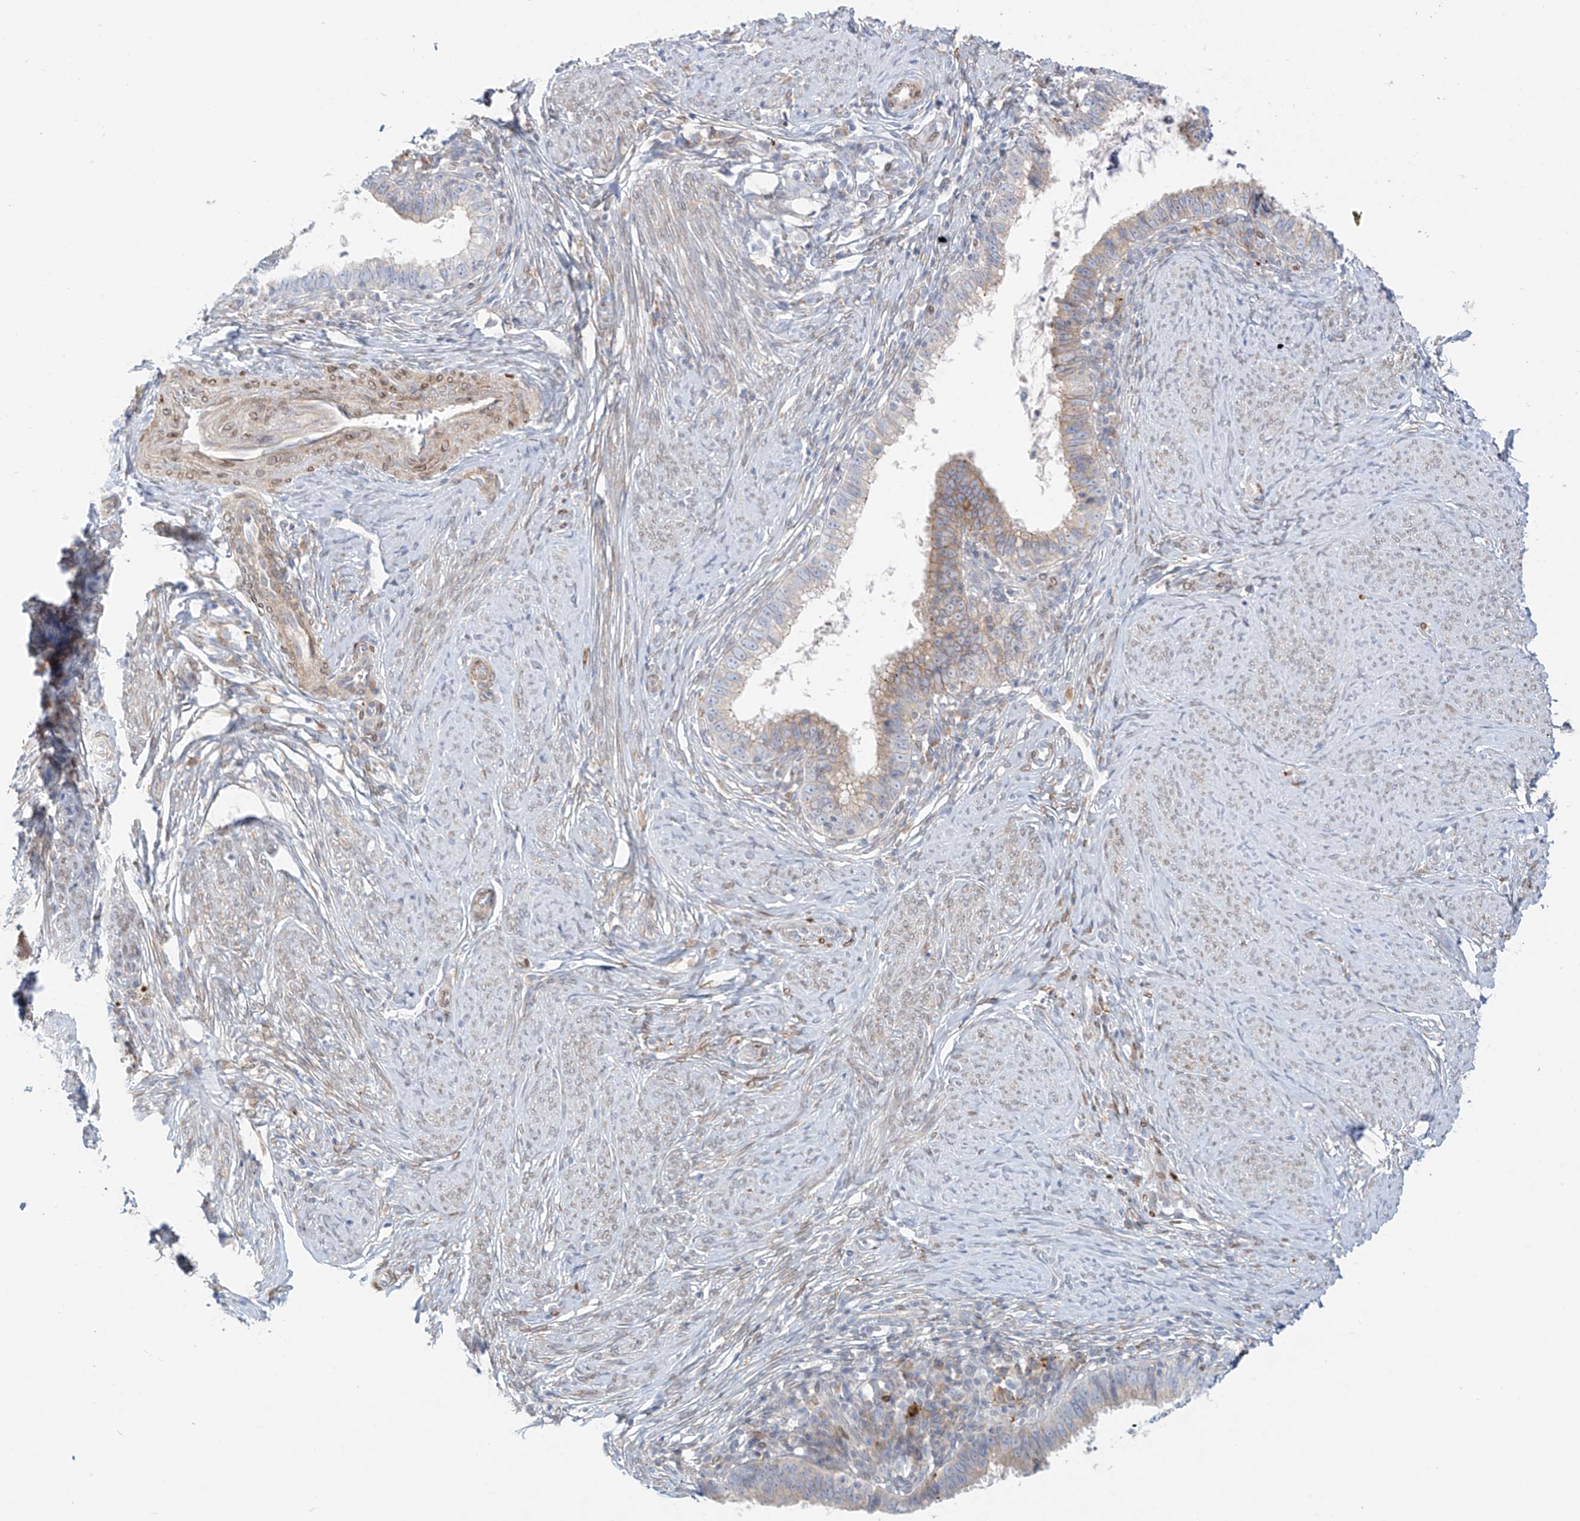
{"staining": {"intensity": "weak", "quantity": "<25%", "location": "cytoplasmic/membranous"}, "tissue": "cervical cancer", "cell_type": "Tumor cells", "image_type": "cancer", "snomed": [{"axis": "morphology", "description": "Adenocarcinoma, NOS"}, {"axis": "topography", "description": "Cervix"}], "caption": "Immunohistochemistry photomicrograph of adenocarcinoma (cervical) stained for a protein (brown), which exhibits no positivity in tumor cells. (Brightfield microscopy of DAB immunohistochemistry (IHC) at high magnification).", "gene": "PCYOX1", "patient": {"sex": "female", "age": 36}}